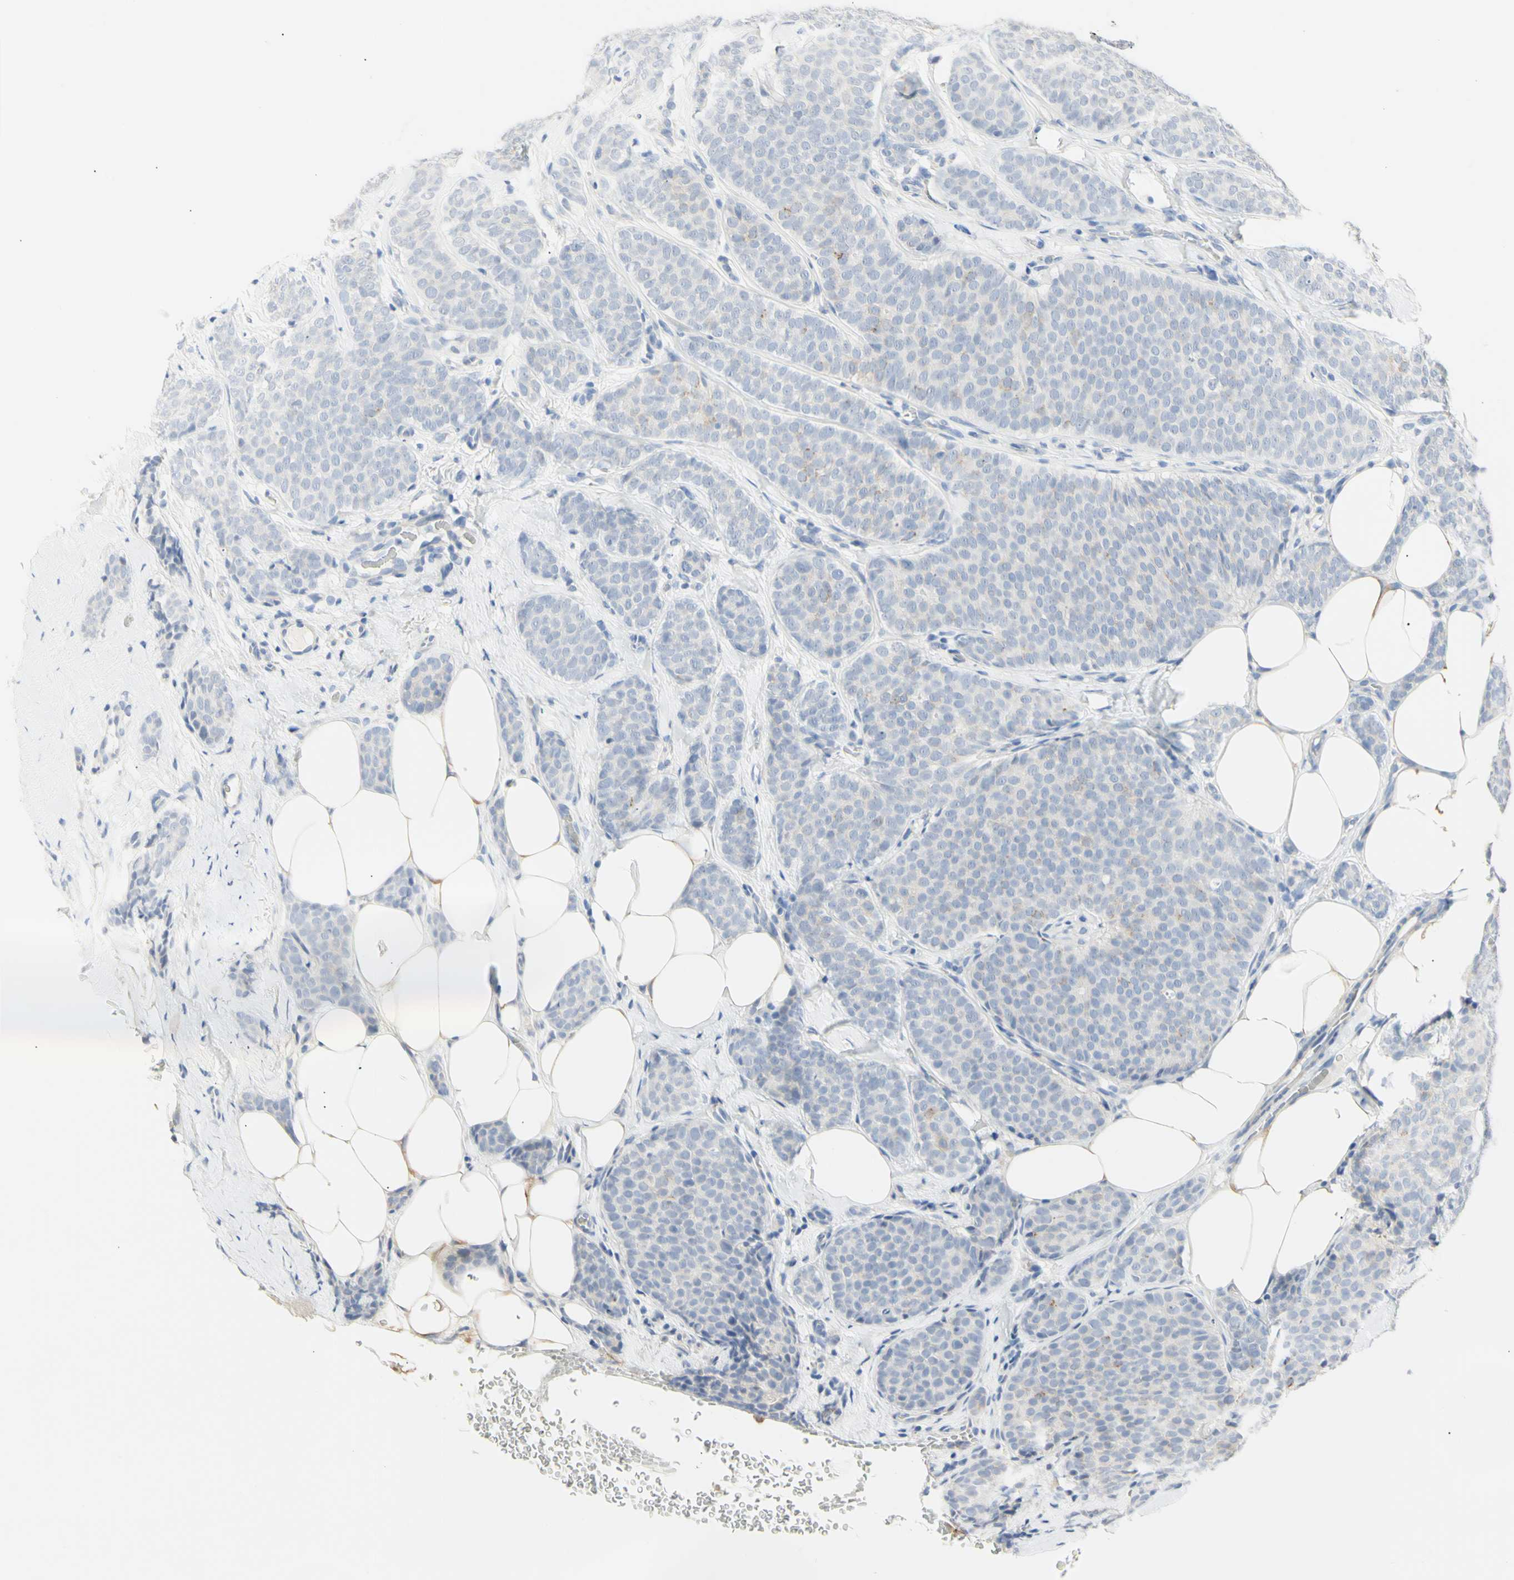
{"staining": {"intensity": "weak", "quantity": "<25%", "location": "cytoplasmic/membranous"}, "tissue": "breast cancer", "cell_type": "Tumor cells", "image_type": "cancer", "snomed": [{"axis": "morphology", "description": "Lobular carcinoma"}, {"axis": "topography", "description": "Skin"}, {"axis": "topography", "description": "Breast"}], "caption": "Immunohistochemistry (IHC) of human lobular carcinoma (breast) demonstrates no staining in tumor cells.", "gene": "B4GALNT3", "patient": {"sex": "female", "age": 46}}